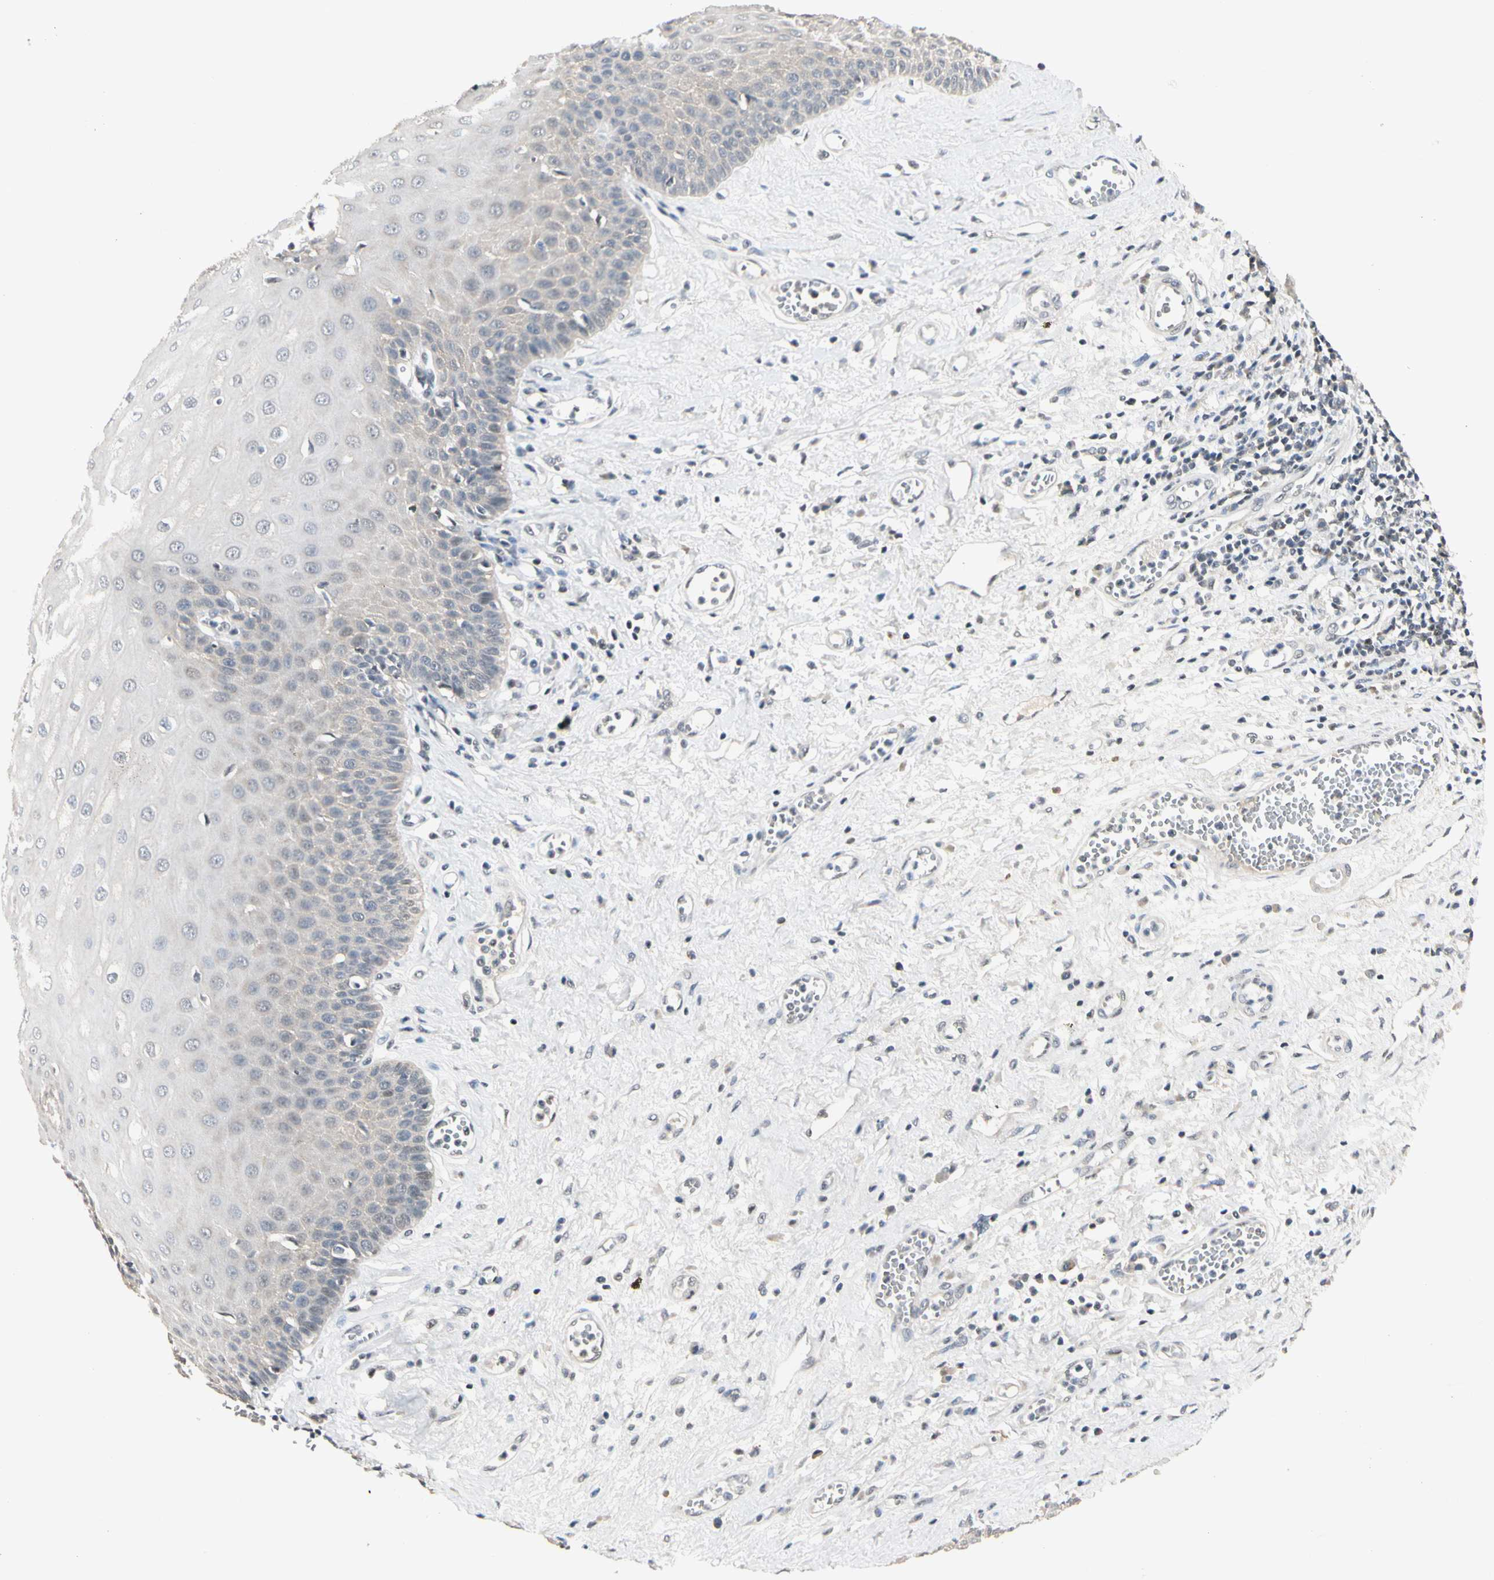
{"staining": {"intensity": "weak", "quantity": "<25%", "location": "cytoplasmic/membranous"}, "tissue": "esophagus", "cell_type": "Squamous epithelial cells", "image_type": "normal", "snomed": [{"axis": "morphology", "description": "Normal tissue, NOS"}, {"axis": "morphology", "description": "Squamous cell carcinoma, NOS"}, {"axis": "topography", "description": "Esophagus"}], "caption": "Esophagus stained for a protein using IHC exhibits no staining squamous epithelial cells.", "gene": "GREM1", "patient": {"sex": "male", "age": 65}}